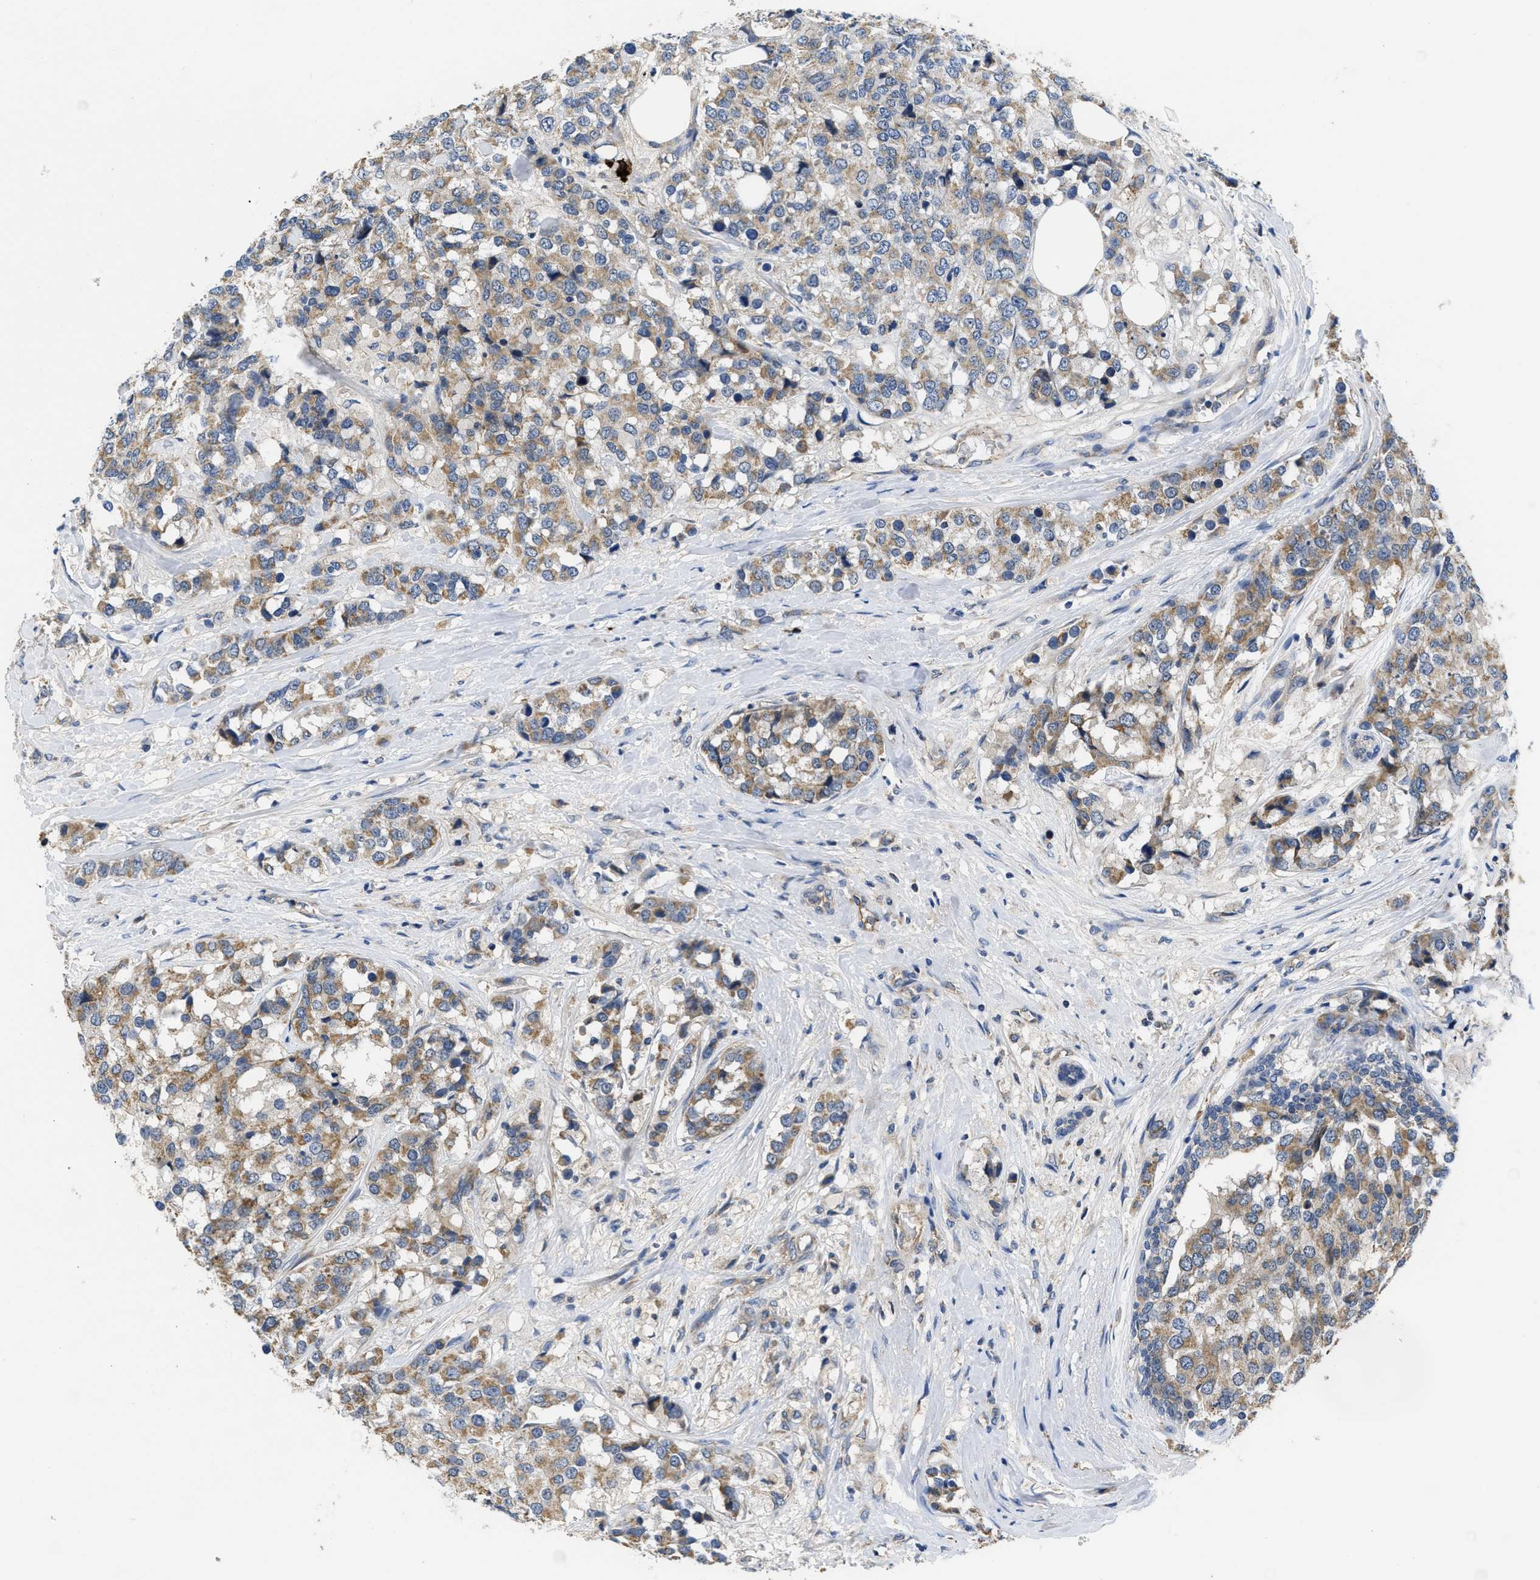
{"staining": {"intensity": "moderate", "quantity": ">75%", "location": "cytoplasmic/membranous"}, "tissue": "breast cancer", "cell_type": "Tumor cells", "image_type": "cancer", "snomed": [{"axis": "morphology", "description": "Lobular carcinoma"}, {"axis": "topography", "description": "Breast"}], "caption": "This image shows IHC staining of human breast cancer, with medium moderate cytoplasmic/membranous positivity in about >75% of tumor cells.", "gene": "GALK1", "patient": {"sex": "female", "age": 59}}